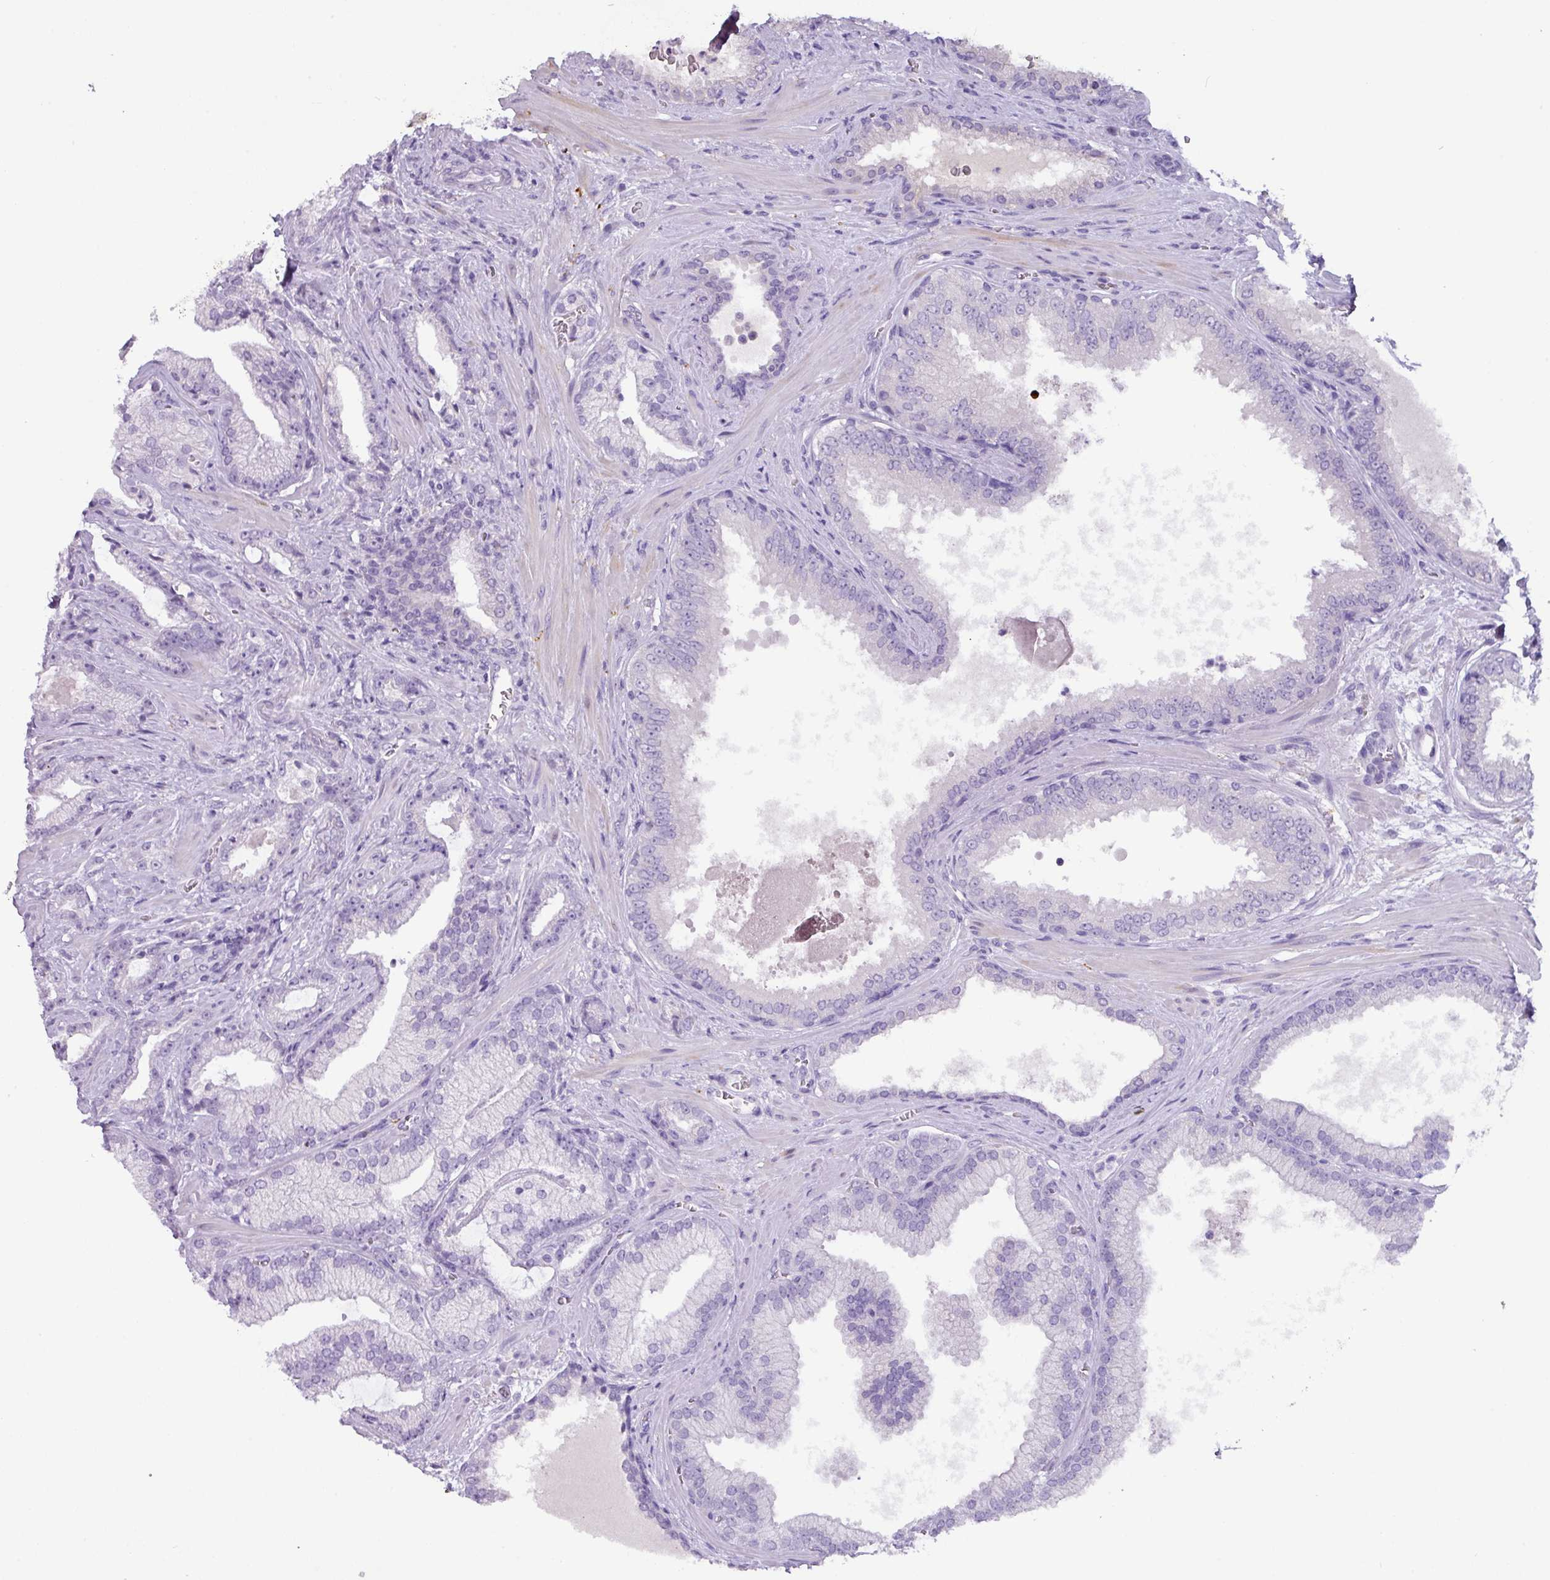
{"staining": {"intensity": "negative", "quantity": "none", "location": "none"}, "tissue": "prostate cancer", "cell_type": "Tumor cells", "image_type": "cancer", "snomed": [{"axis": "morphology", "description": "Adenocarcinoma, High grade"}, {"axis": "topography", "description": "Prostate"}], "caption": "Adenocarcinoma (high-grade) (prostate) was stained to show a protein in brown. There is no significant staining in tumor cells.", "gene": "ZNF524", "patient": {"sex": "male", "age": 68}}